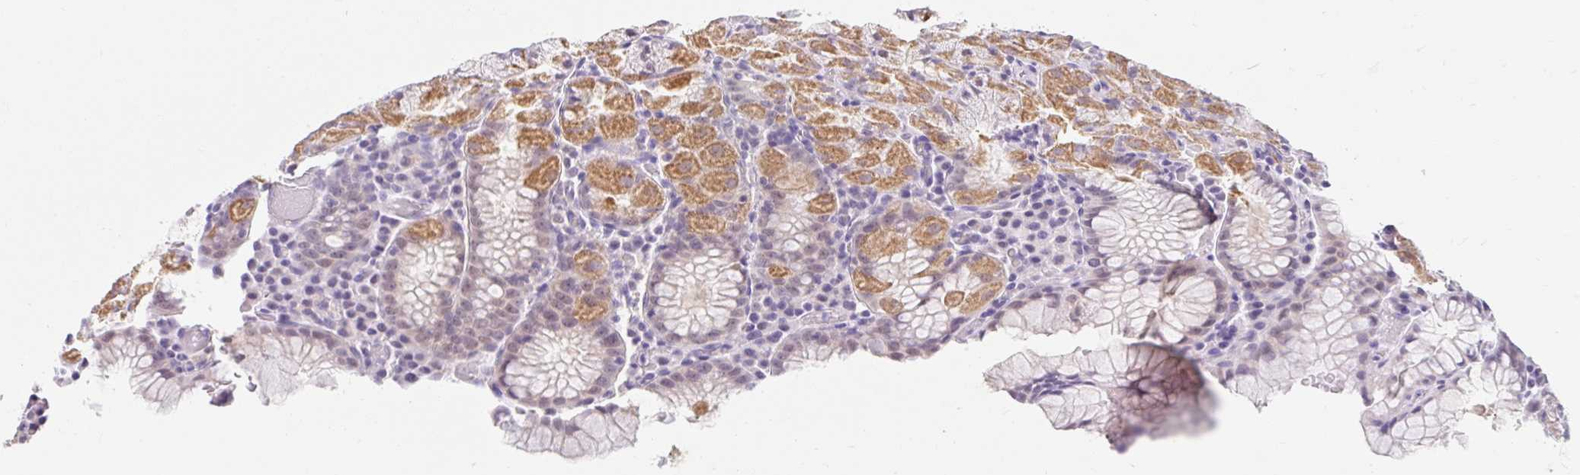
{"staining": {"intensity": "strong", "quantity": "<25%", "location": "cytoplasmic/membranous"}, "tissue": "stomach", "cell_type": "Glandular cells", "image_type": "normal", "snomed": [{"axis": "morphology", "description": "Normal tissue, NOS"}, {"axis": "topography", "description": "Stomach, upper"}, {"axis": "topography", "description": "Stomach, lower"}], "caption": "Immunohistochemical staining of unremarkable human stomach demonstrates medium levels of strong cytoplasmic/membranous positivity in about <25% of glandular cells.", "gene": "ITPK1", "patient": {"sex": "male", "age": 80}}